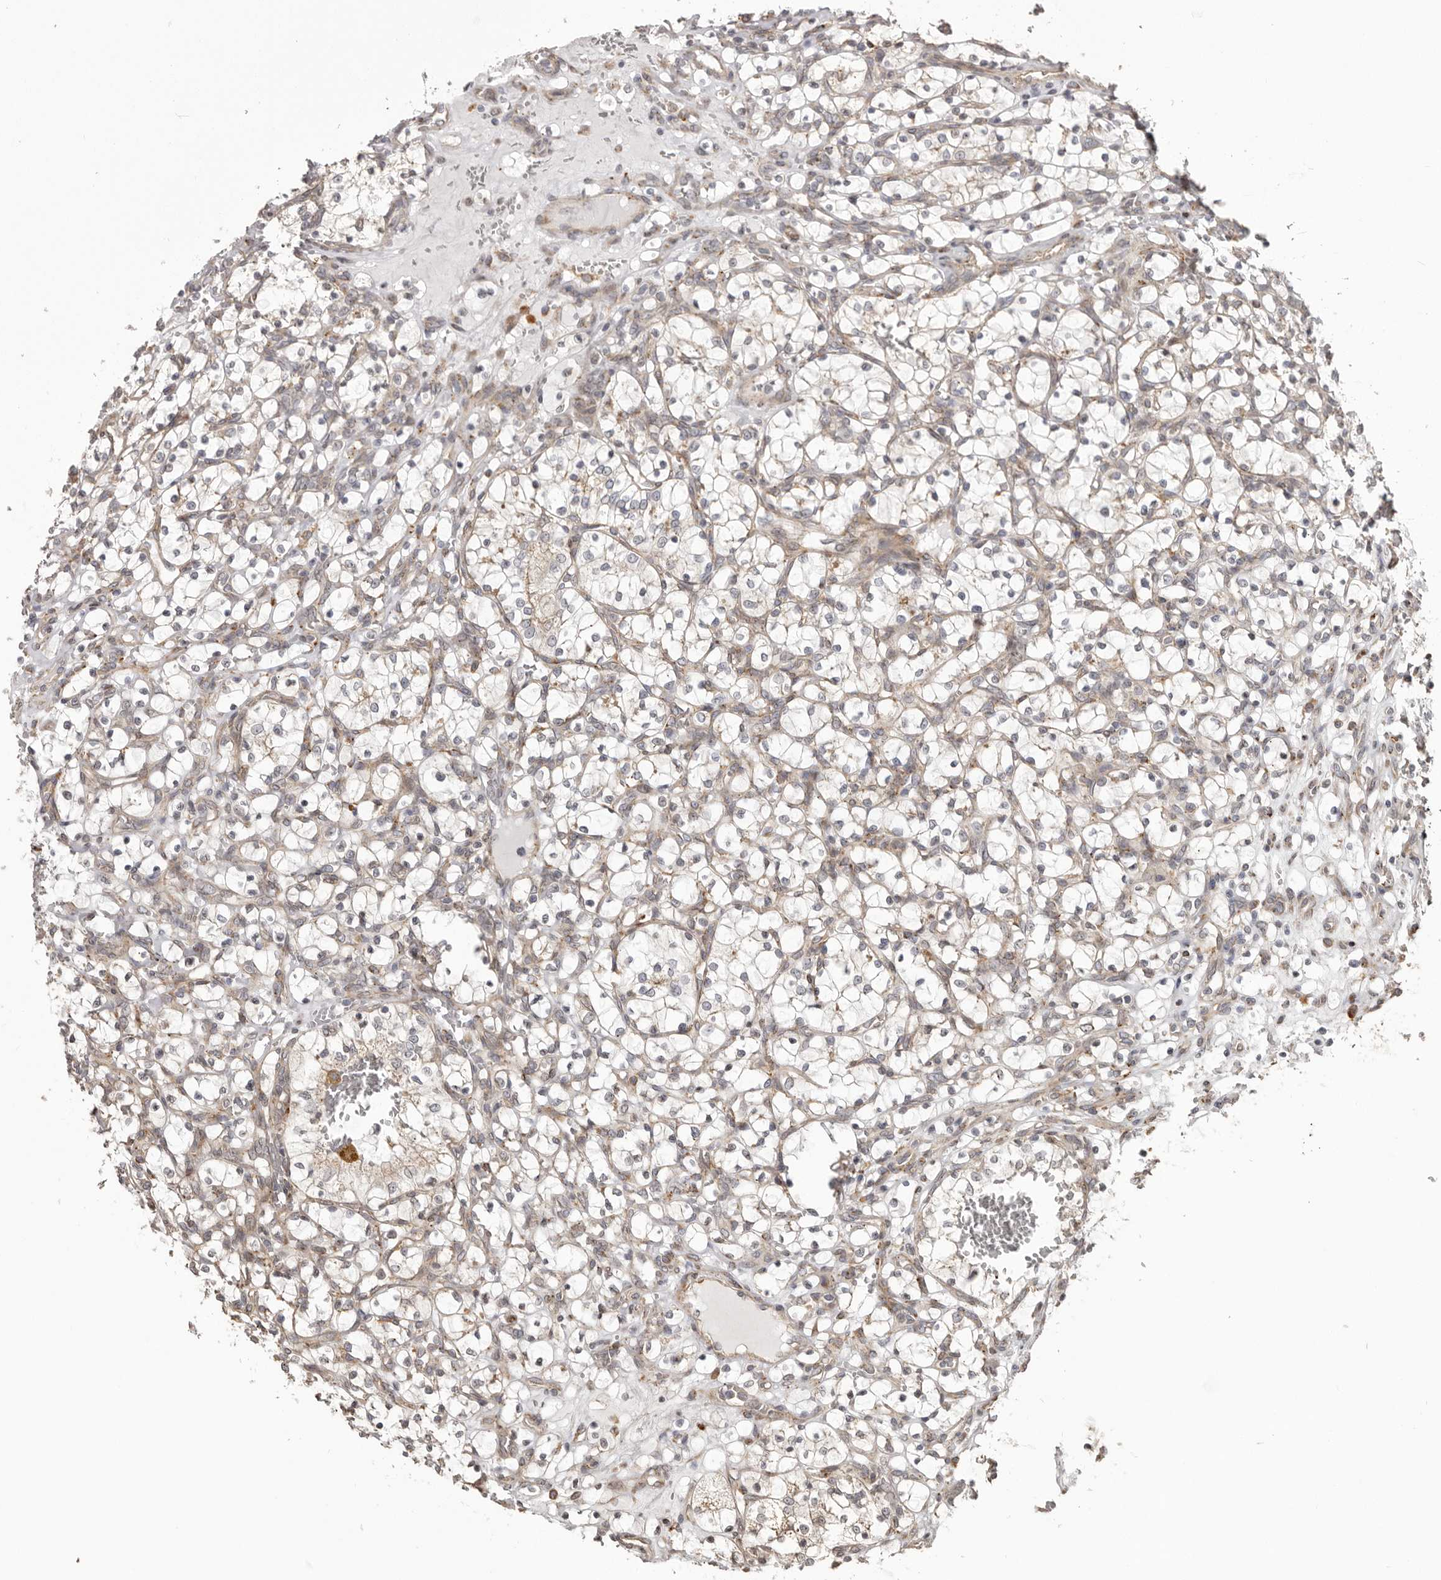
{"staining": {"intensity": "weak", "quantity": "<25%", "location": "cytoplasmic/membranous"}, "tissue": "renal cancer", "cell_type": "Tumor cells", "image_type": "cancer", "snomed": [{"axis": "morphology", "description": "Adenocarcinoma, NOS"}, {"axis": "topography", "description": "Kidney"}], "caption": "High power microscopy image of an IHC photomicrograph of renal cancer, revealing no significant expression in tumor cells. Brightfield microscopy of IHC stained with DAB (3,3'-diaminobenzidine) (brown) and hematoxylin (blue), captured at high magnification.", "gene": "NUP43", "patient": {"sex": "female", "age": 69}}